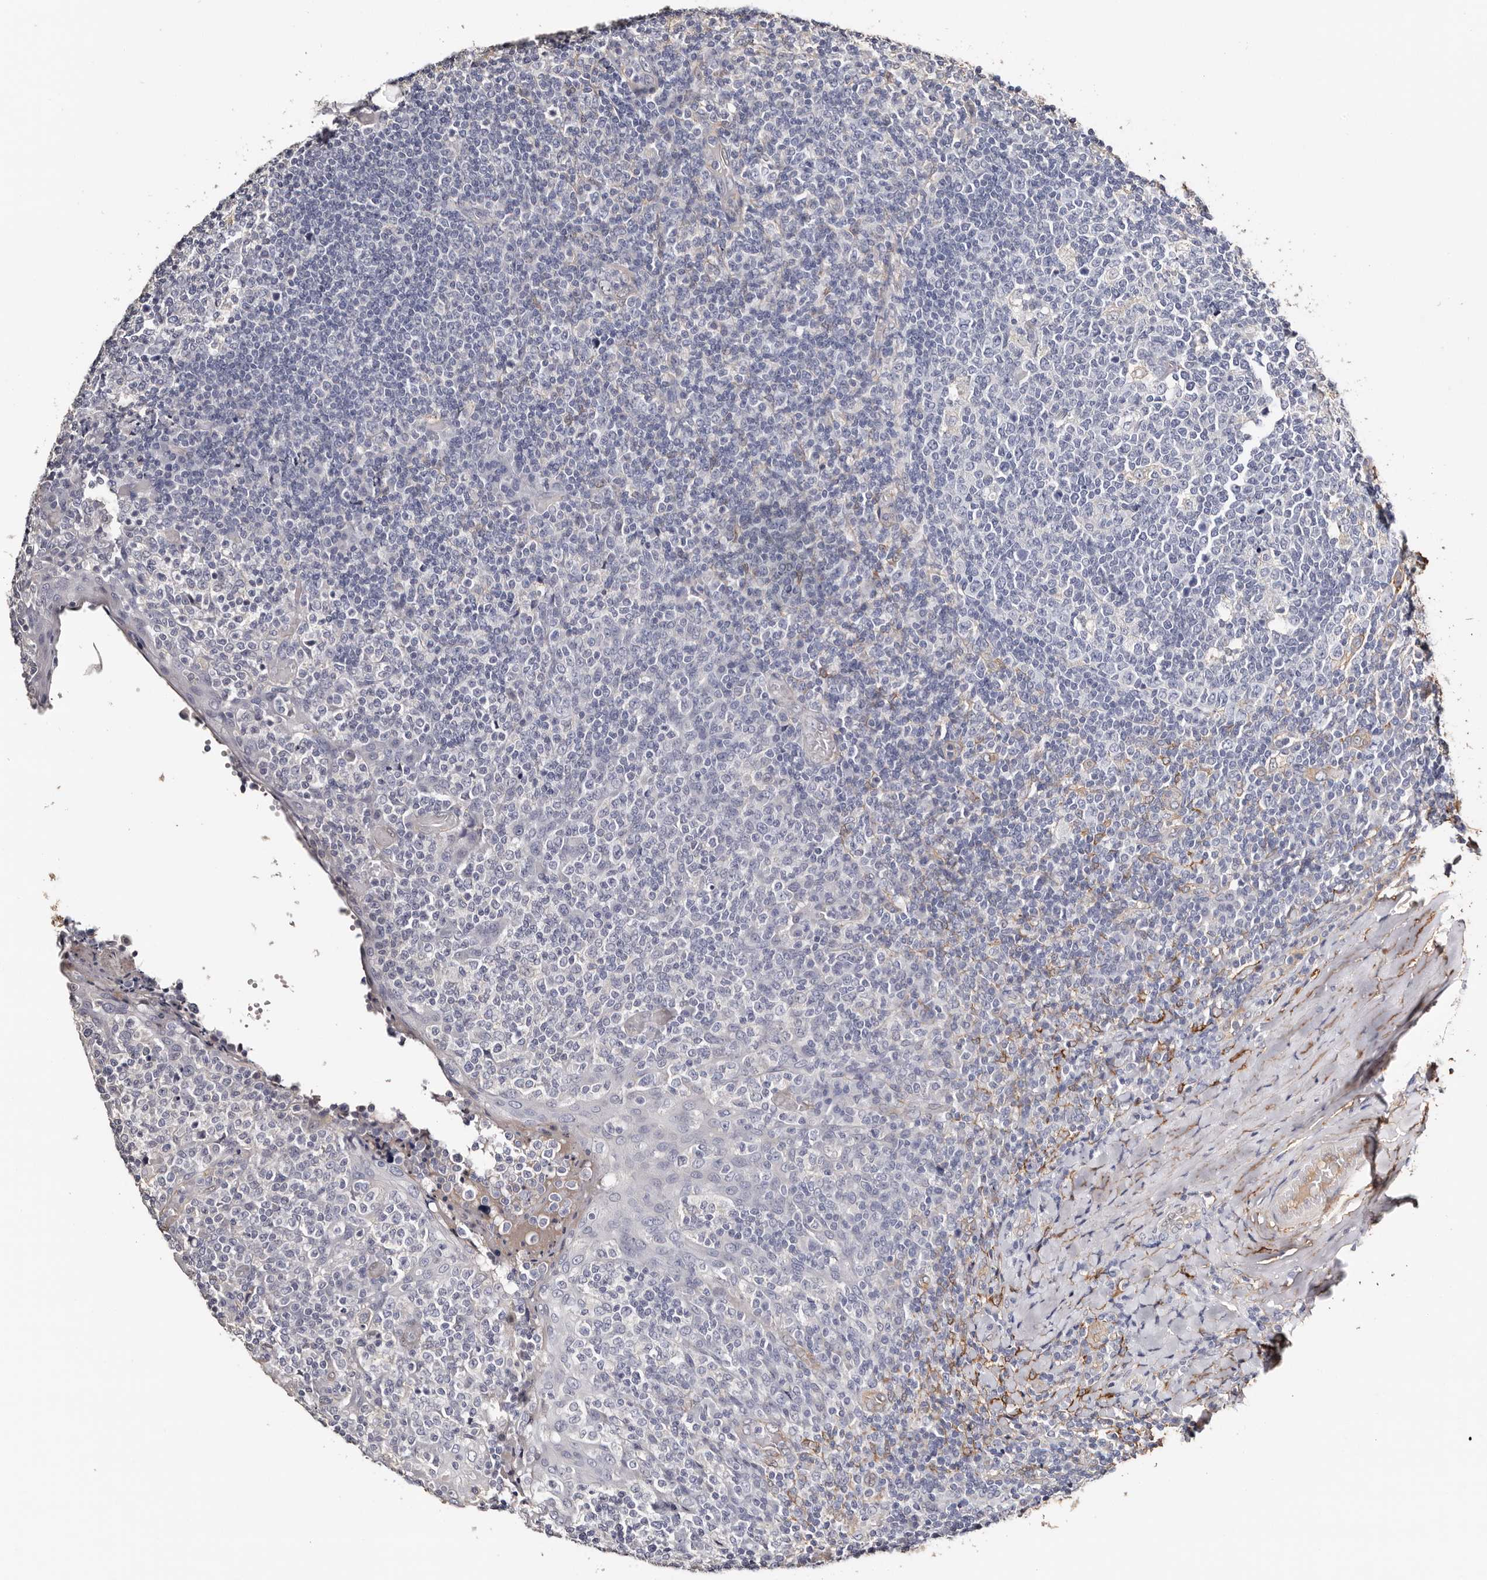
{"staining": {"intensity": "negative", "quantity": "none", "location": "none"}, "tissue": "tonsil", "cell_type": "Germinal center cells", "image_type": "normal", "snomed": [{"axis": "morphology", "description": "Normal tissue, NOS"}, {"axis": "topography", "description": "Tonsil"}], "caption": "This is an immunohistochemistry (IHC) histopathology image of benign human tonsil. There is no positivity in germinal center cells.", "gene": "TGM2", "patient": {"sex": "female", "age": 19}}